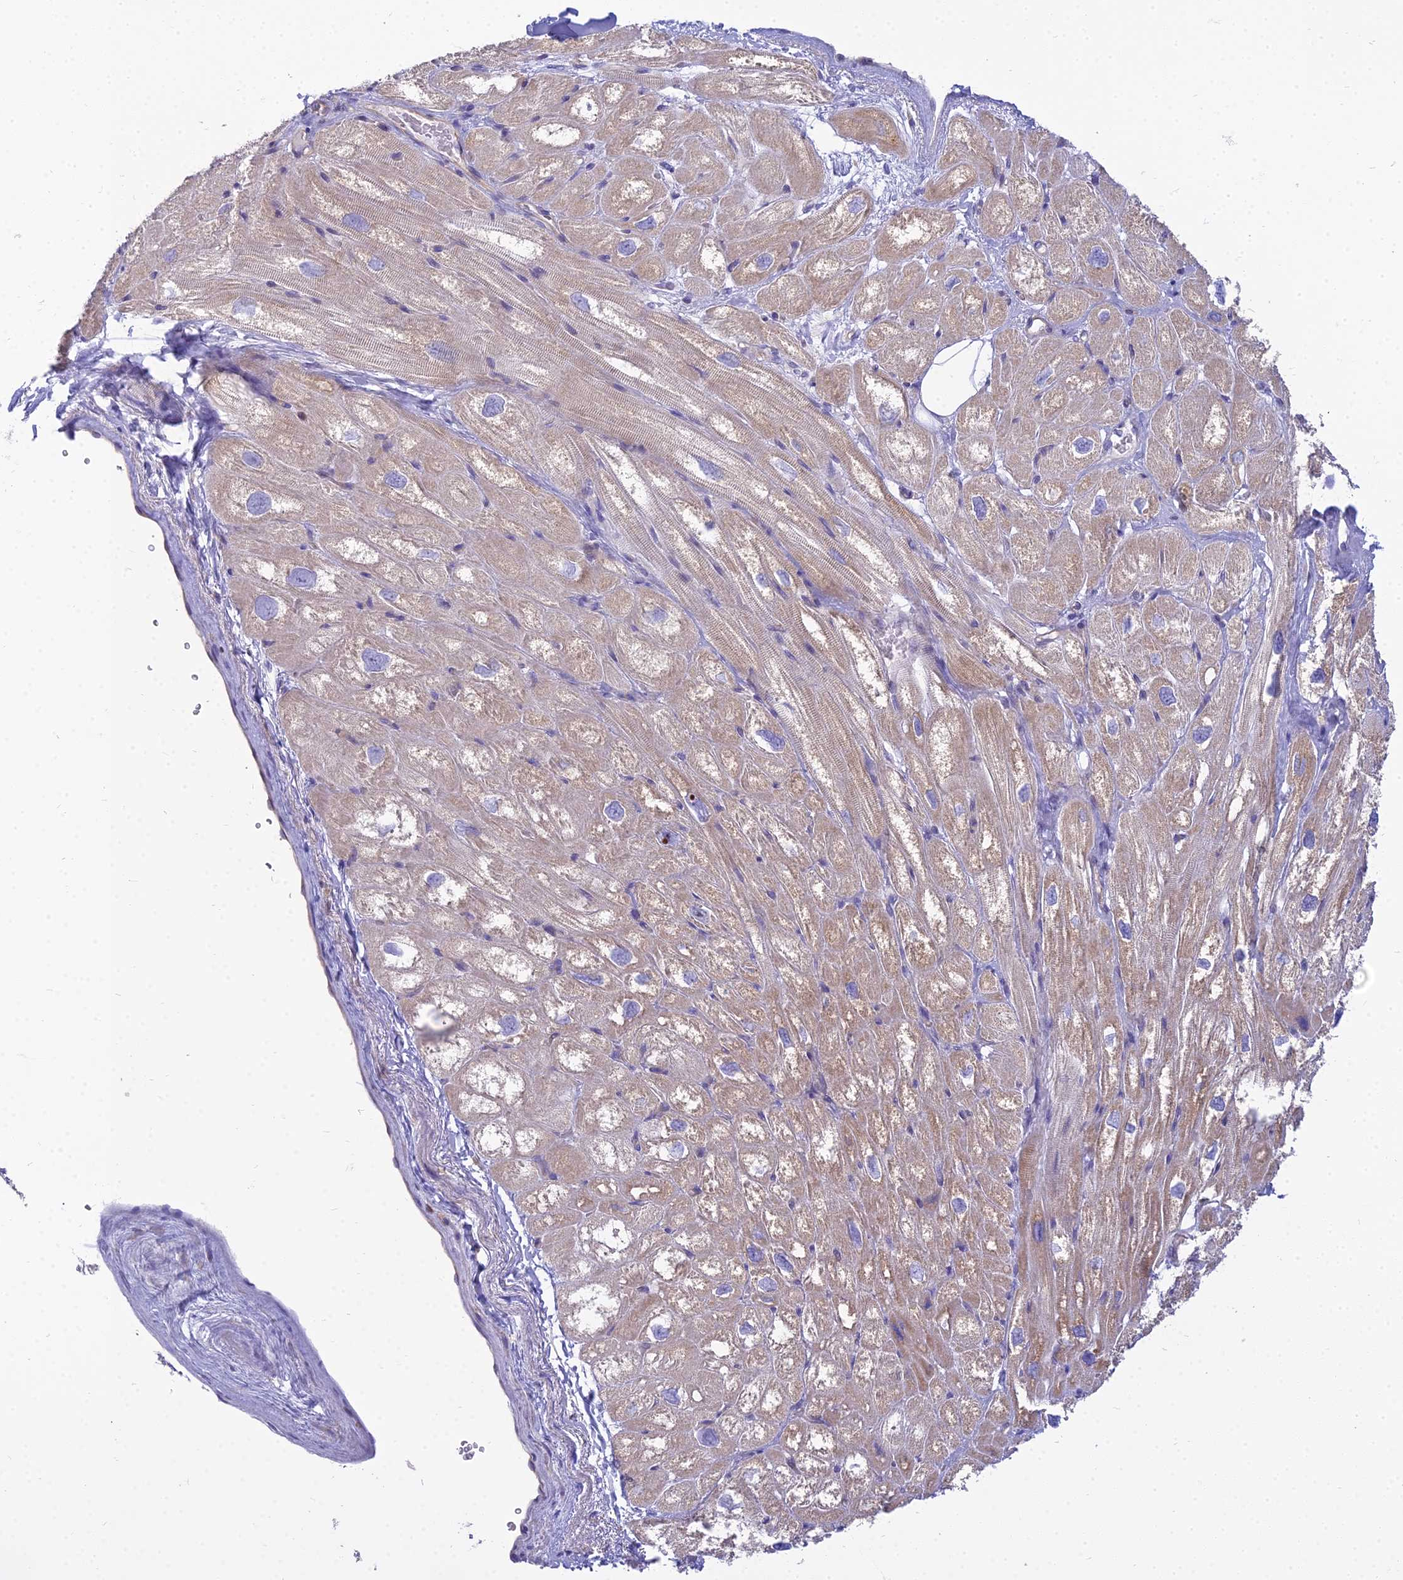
{"staining": {"intensity": "negative", "quantity": "none", "location": "none"}, "tissue": "heart muscle", "cell_type": "Cardiomyocytes", "image_type": "normal", "snomed": [{"axis": "morphology", "description": "Normal tissue, NOS"}, {"axis": "topography", "description": "Heart"}], "caption": "DAB immunohistochemical staining of normal human heart muscle demonstrates no significant staining in cardiomyocytes.", "gene": "SMIM24", "patient": {"sex": "male", "age": 50}}